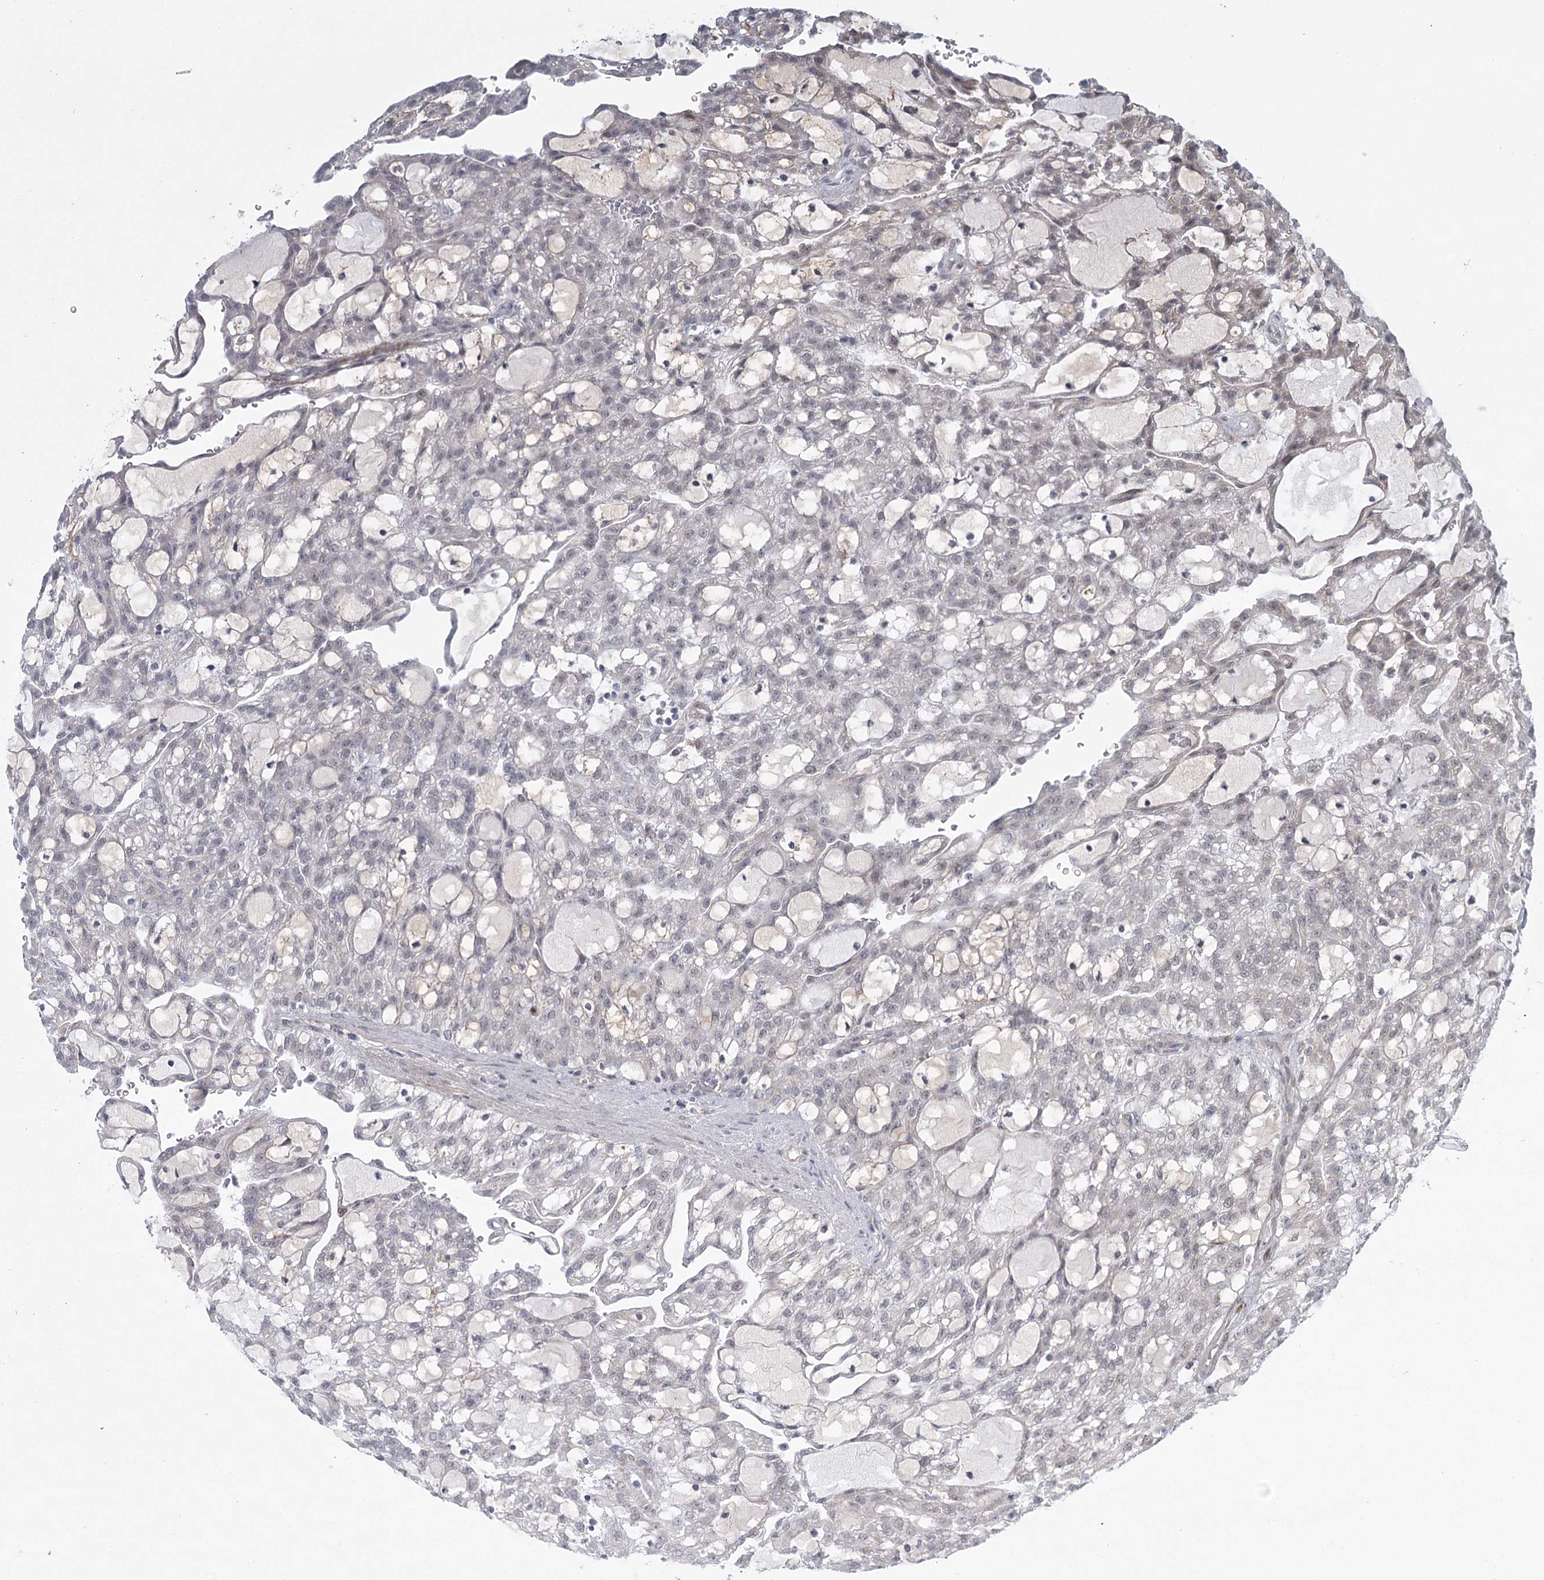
{"staining": {"intensity": "negative", "quantity": "none", "location": "none"}, "tissue": "renal cancer", "cell_type": "Tumor cells", "image_type": "cancer", "snomed": [{"axis": "morphology", "description": "Adenocarcinoma, NOS"}, {"axis": "topography", "description": "Kidney"}], "caption": "A photomicrograph of human renal cancer (adenocarcinoma) is negative for staining in tumor cells. (DAB immunohistochemistry (IHC), high magnification).", "gene": "MED28", "patient": {"sex": "male", "age": 63}}